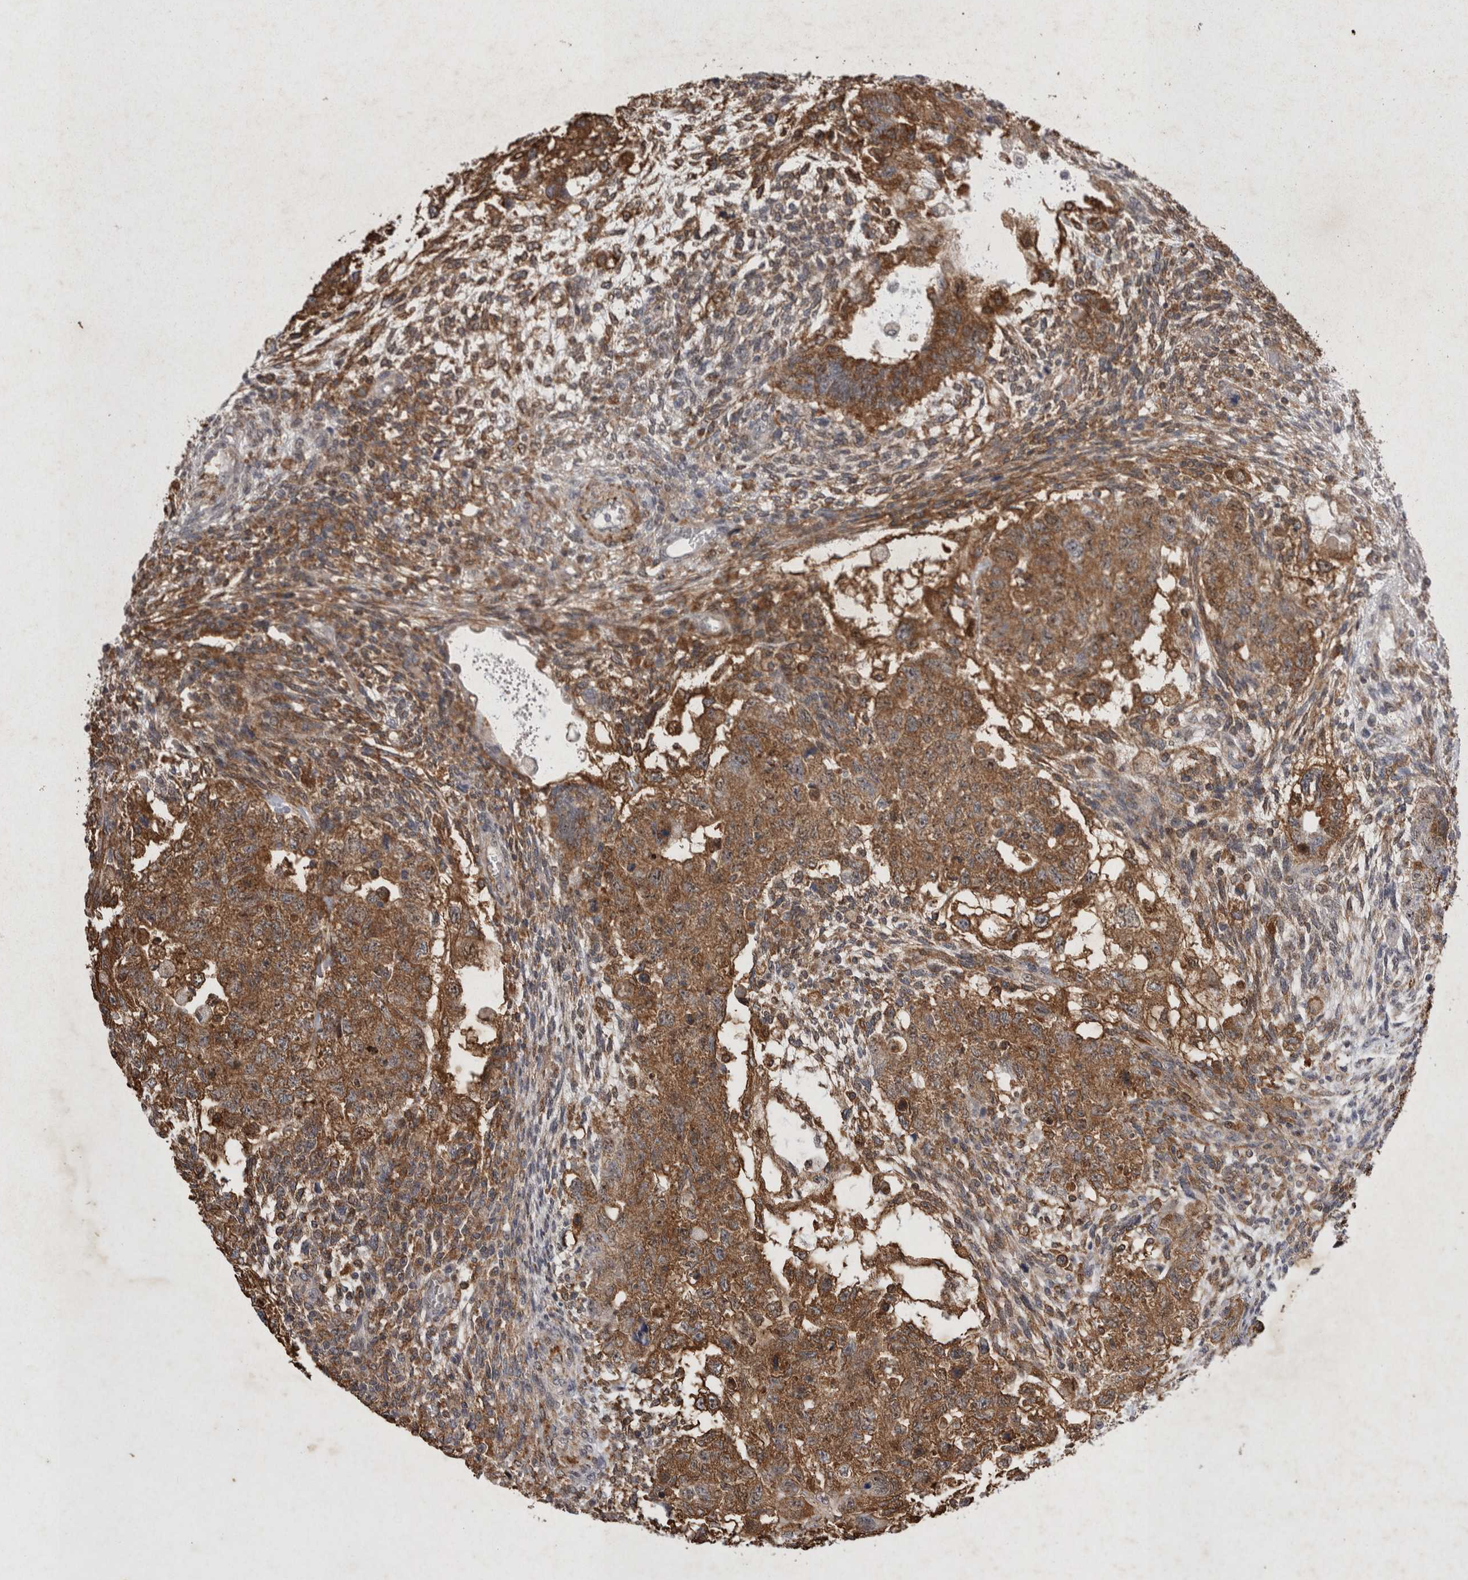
{"staining": {"intensity": "strong", "quantity": ">75%", "location": "cytoplasmic/membranous"}, "tissue": "testis cancer", "cell_type": "Tumor cells", "image_type": "cancer", "snomed": [{"axis": "morphology", "description": "Normal tissue, NOS"}, {"axis": "morphology", "description": "Carcinoma, Embryonal, NOS"}, {"axis": "topography", "description": "Testis"}], "caption": "Brown immunohistochemical staining in human embryonal carcinoma (testis) displays strong cytoplasmic/membranous positivity in approximately >75% of tumor cells. Immunohistochemistry (ihc) stains the protein in brown and the nuclei are stained blue.", "gene": "STK11", "patient": {"sex": "male", "age": 36}}